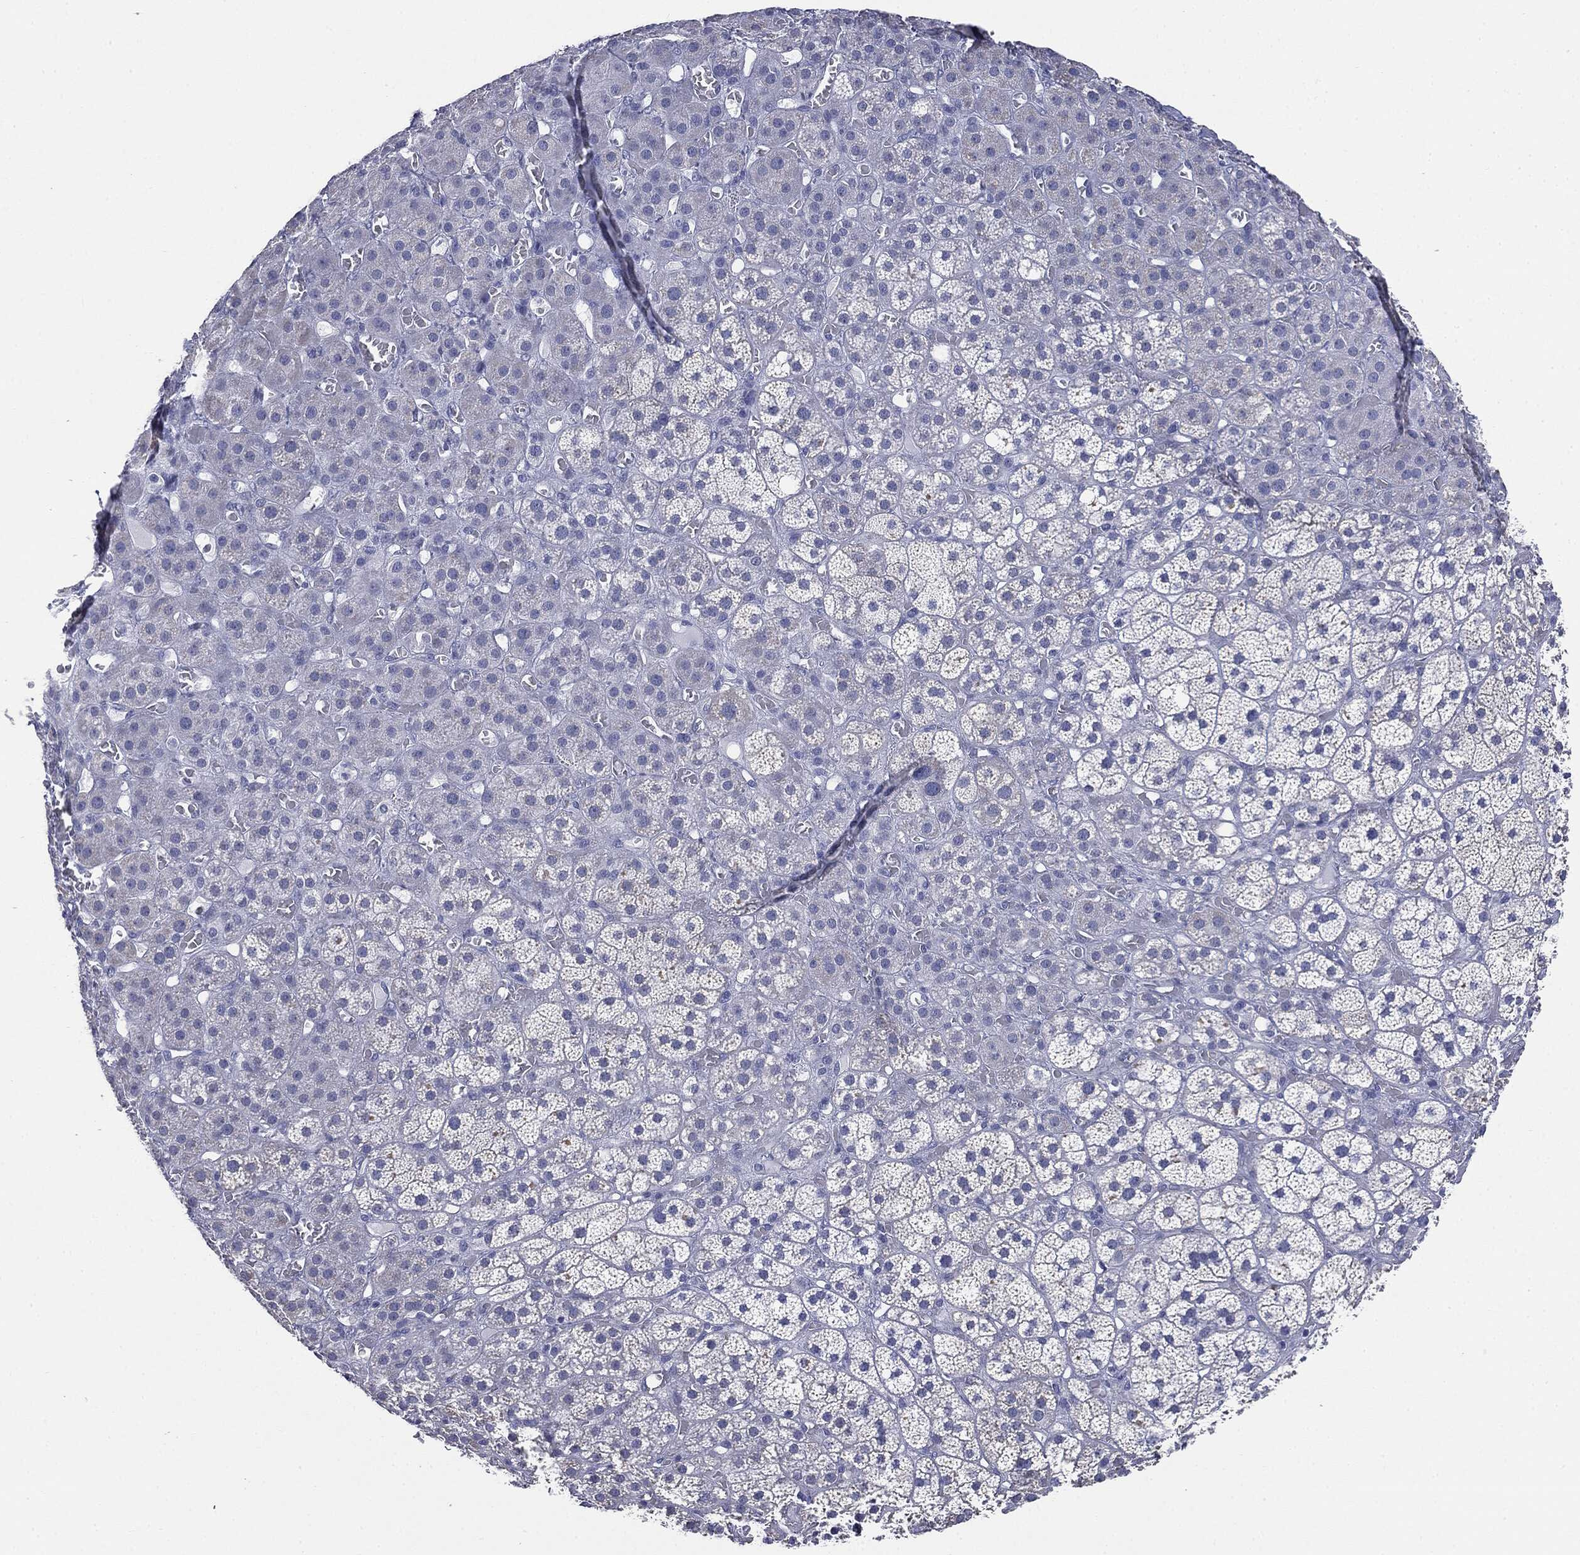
{"staining": {"intensity": "negative", "quantity": "none", "location": "none"}, "tissue": "adrenal gland", "cell_type": "Glandular cells", "image_type": "normal", "snomed": [{"axis": "morphology", "description": "Normal tissue, NOS"}, {"axis": "topography", "description": "Adrenal gland"}], "caption": "Glandular cells are negative for brown protein staining in unremarkable adrenal gland. (DAB (3,3'-diaminobenzidine) immunohistochemistry visualized using brightfield microscopy, high magnification).", "gene": "ATP2A1", "patient": {"sex": "male", "age": 70}}